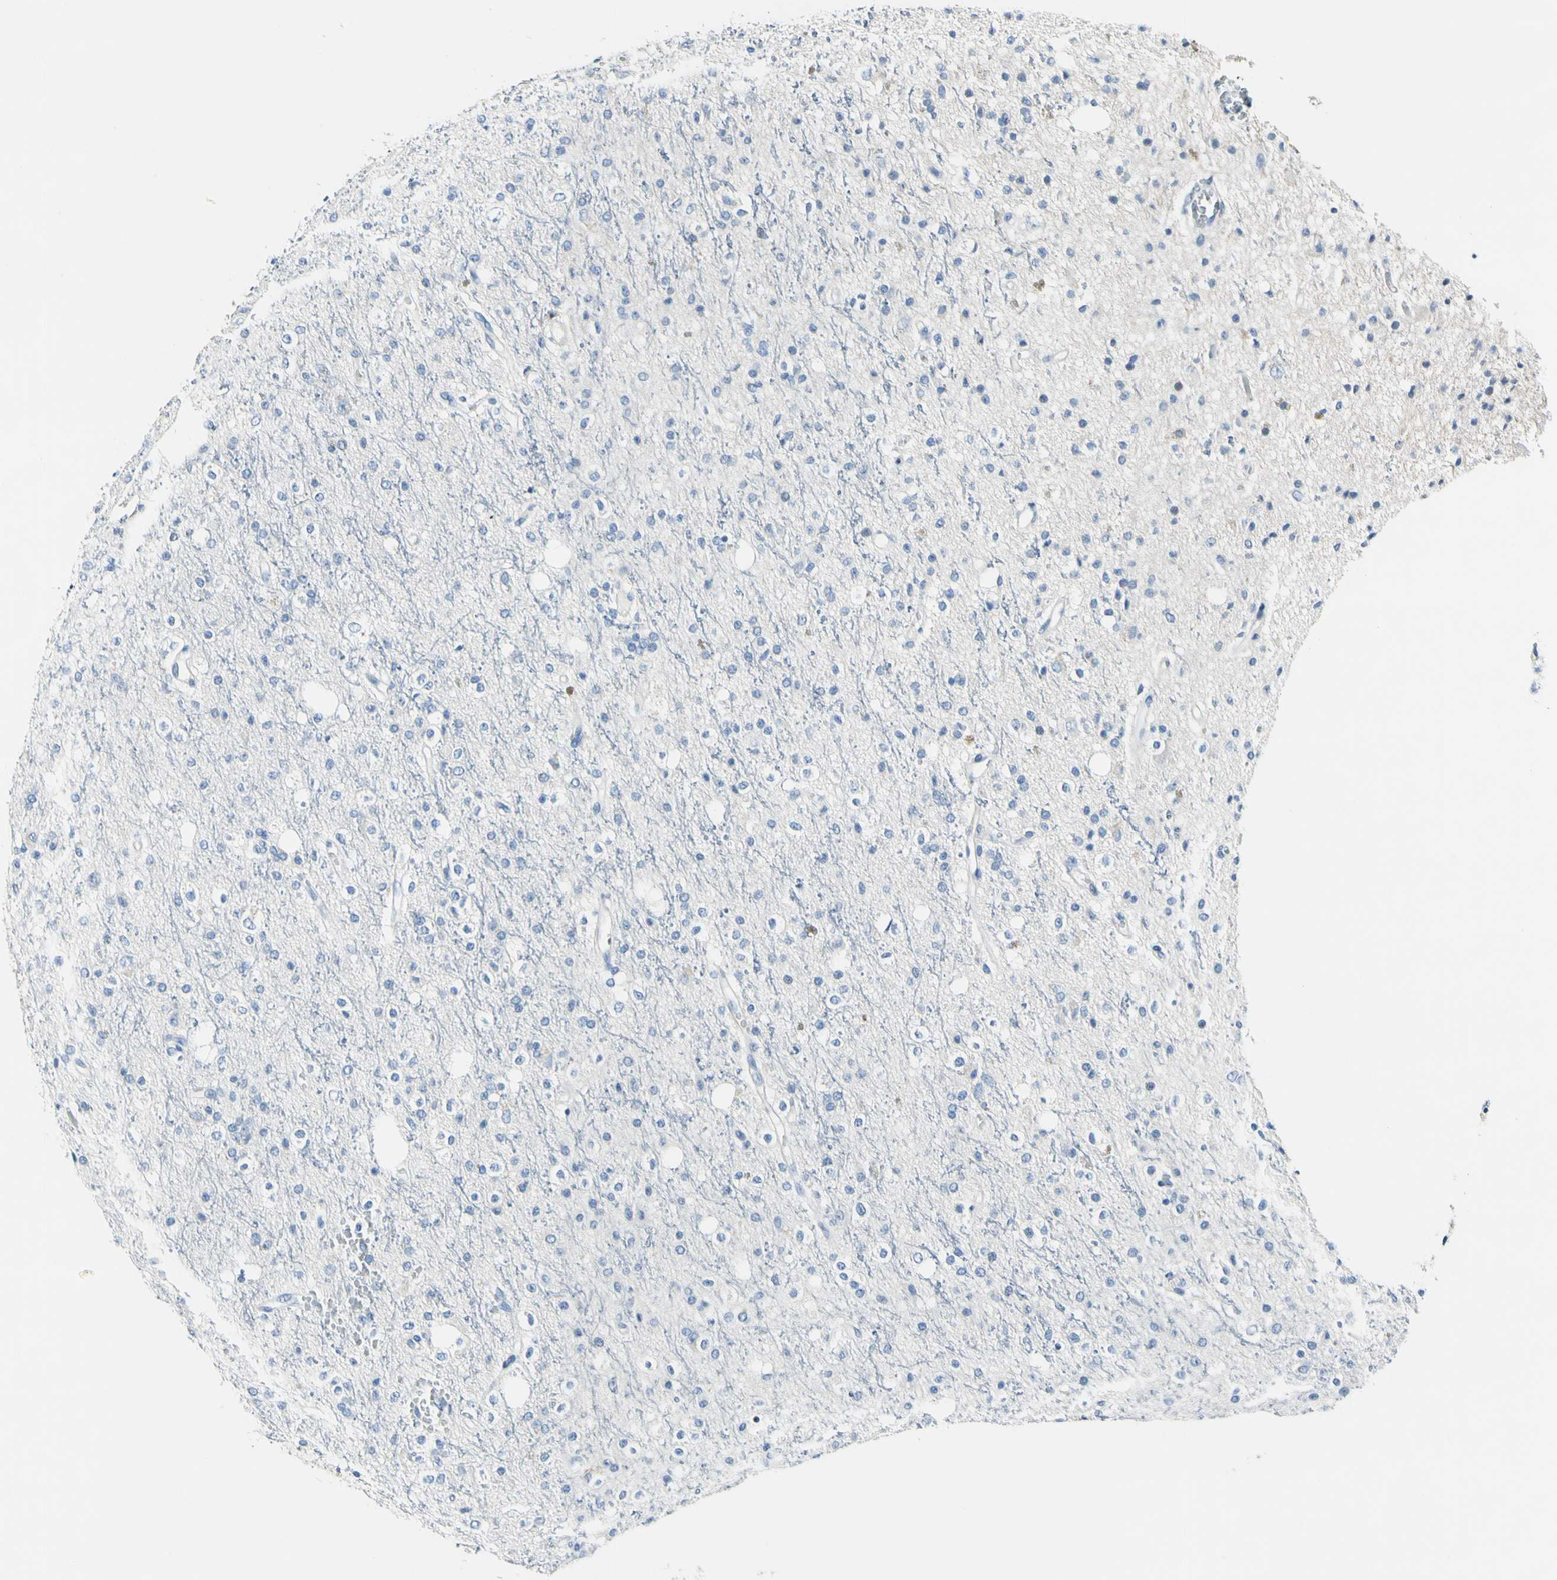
{"staining": {"intensity": "negative", "quantity": "none", "location": "none"}, "tissue": "glioma", "cell_type": "Tumor cells", "image_type": "cancer", "snomed": [{"axis": "morphology", "description": "Glioma, malignant, High grade"}, {"axis": "topography", "description": "Brain"}], "caption": "There is no significant positivity in tumor cells of malignant high-grade glioma.", "gene": "COL6A3", "patient": {"sex": "male", "age": 47}}